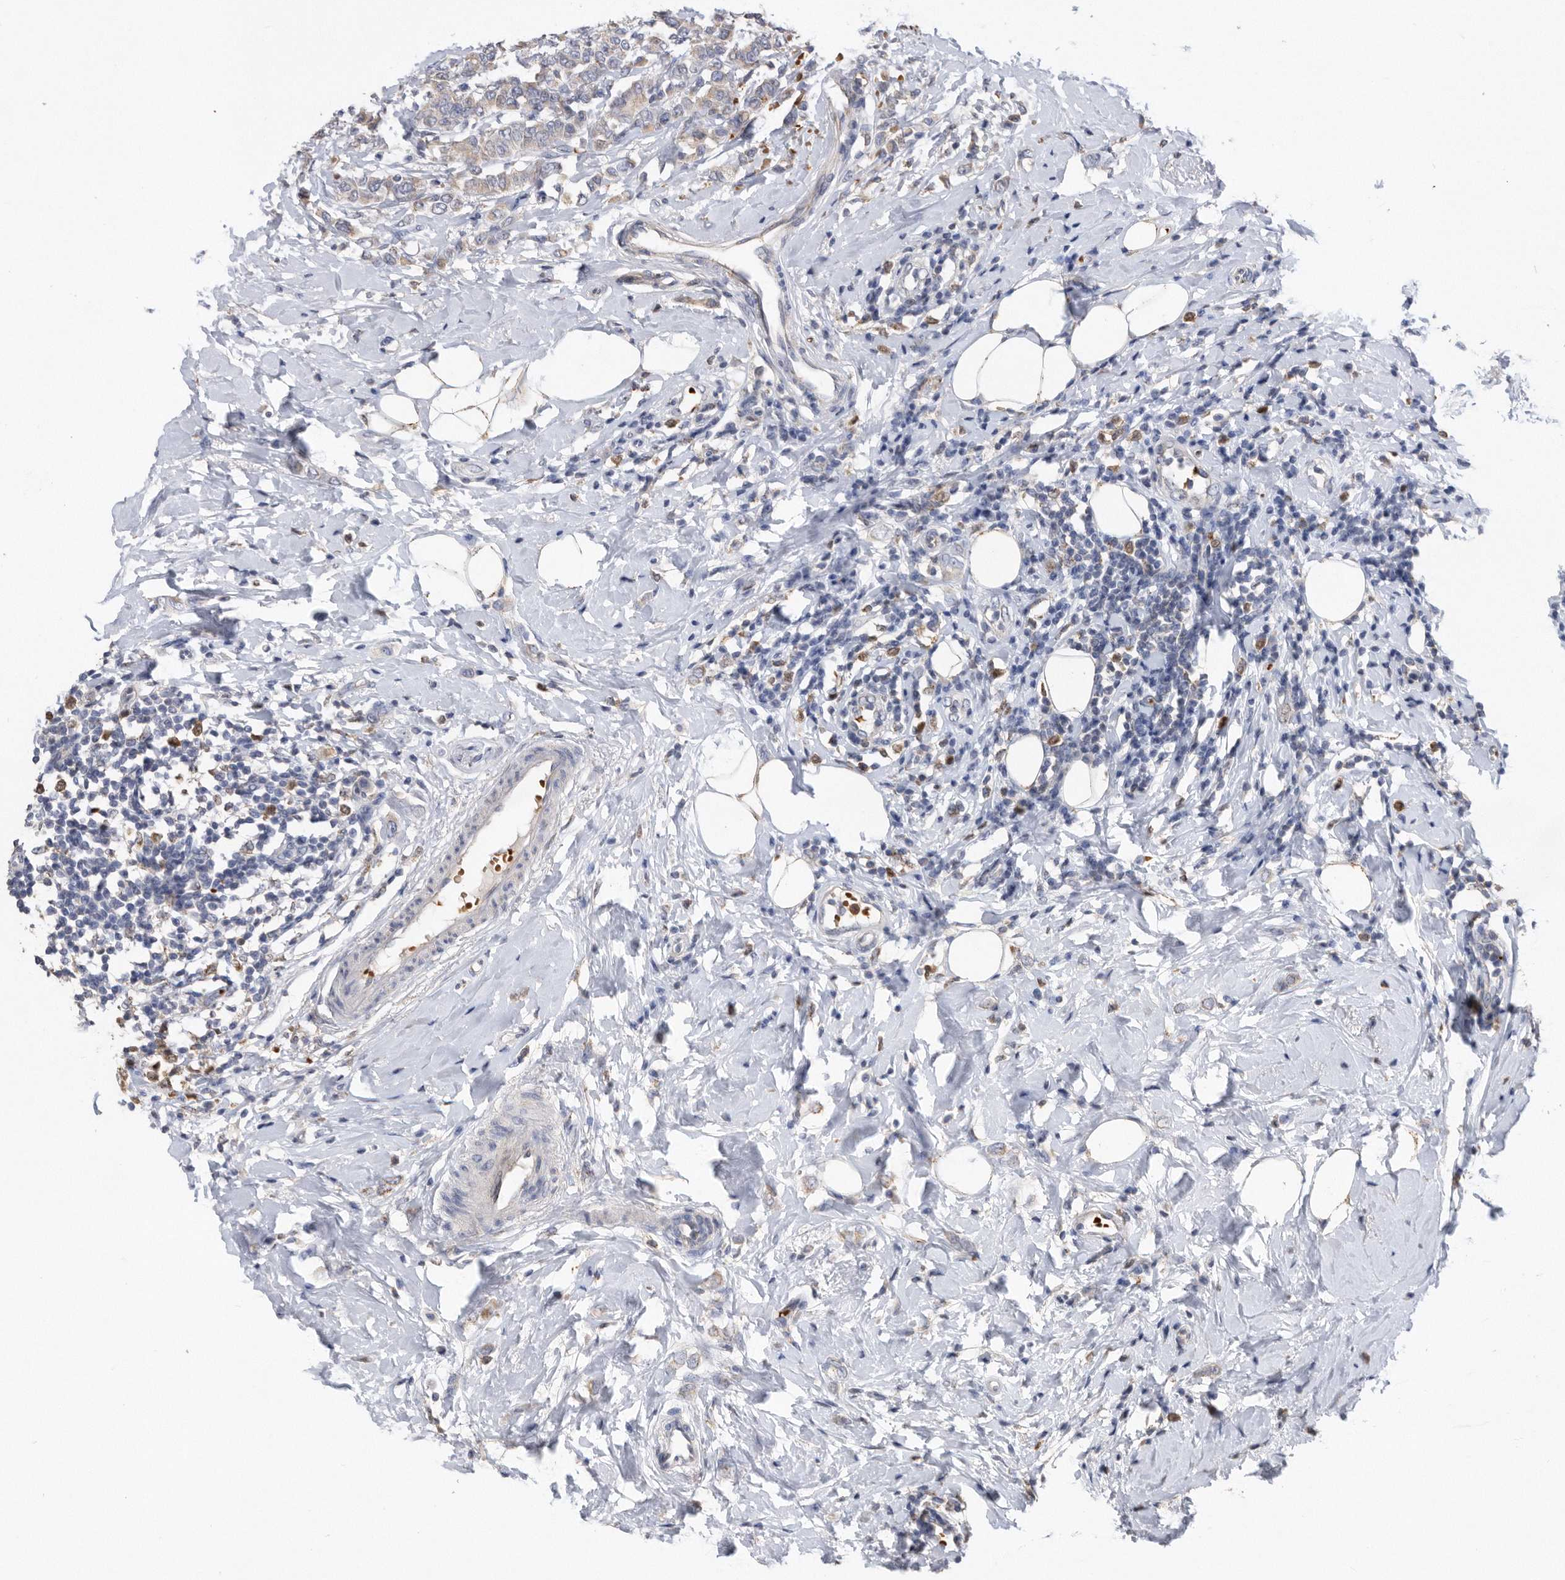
{"staining": {"intensity": "weak", "quantity": "25%-75%", "location": "cytoplasmic/membranous"}, "tissue": "breast cancer", "cell_type": "Tumor cells", "image_type": "cancer", "snomed": [{"axis": "morphology", "description": "Lobular carcinoma"}, {"axis": "topography", "description": "Breast"}], "caption": "An immunohistochemistry histopathology image of tumor tissue is shown. Protein staining in brown highlights weak cytoplasmic/membranous positivity in breast cancer (lobular carcinoma) within tumor cells.", "gene": "CRISPLD2", "patient": {"sex": "female", "age": 47}}